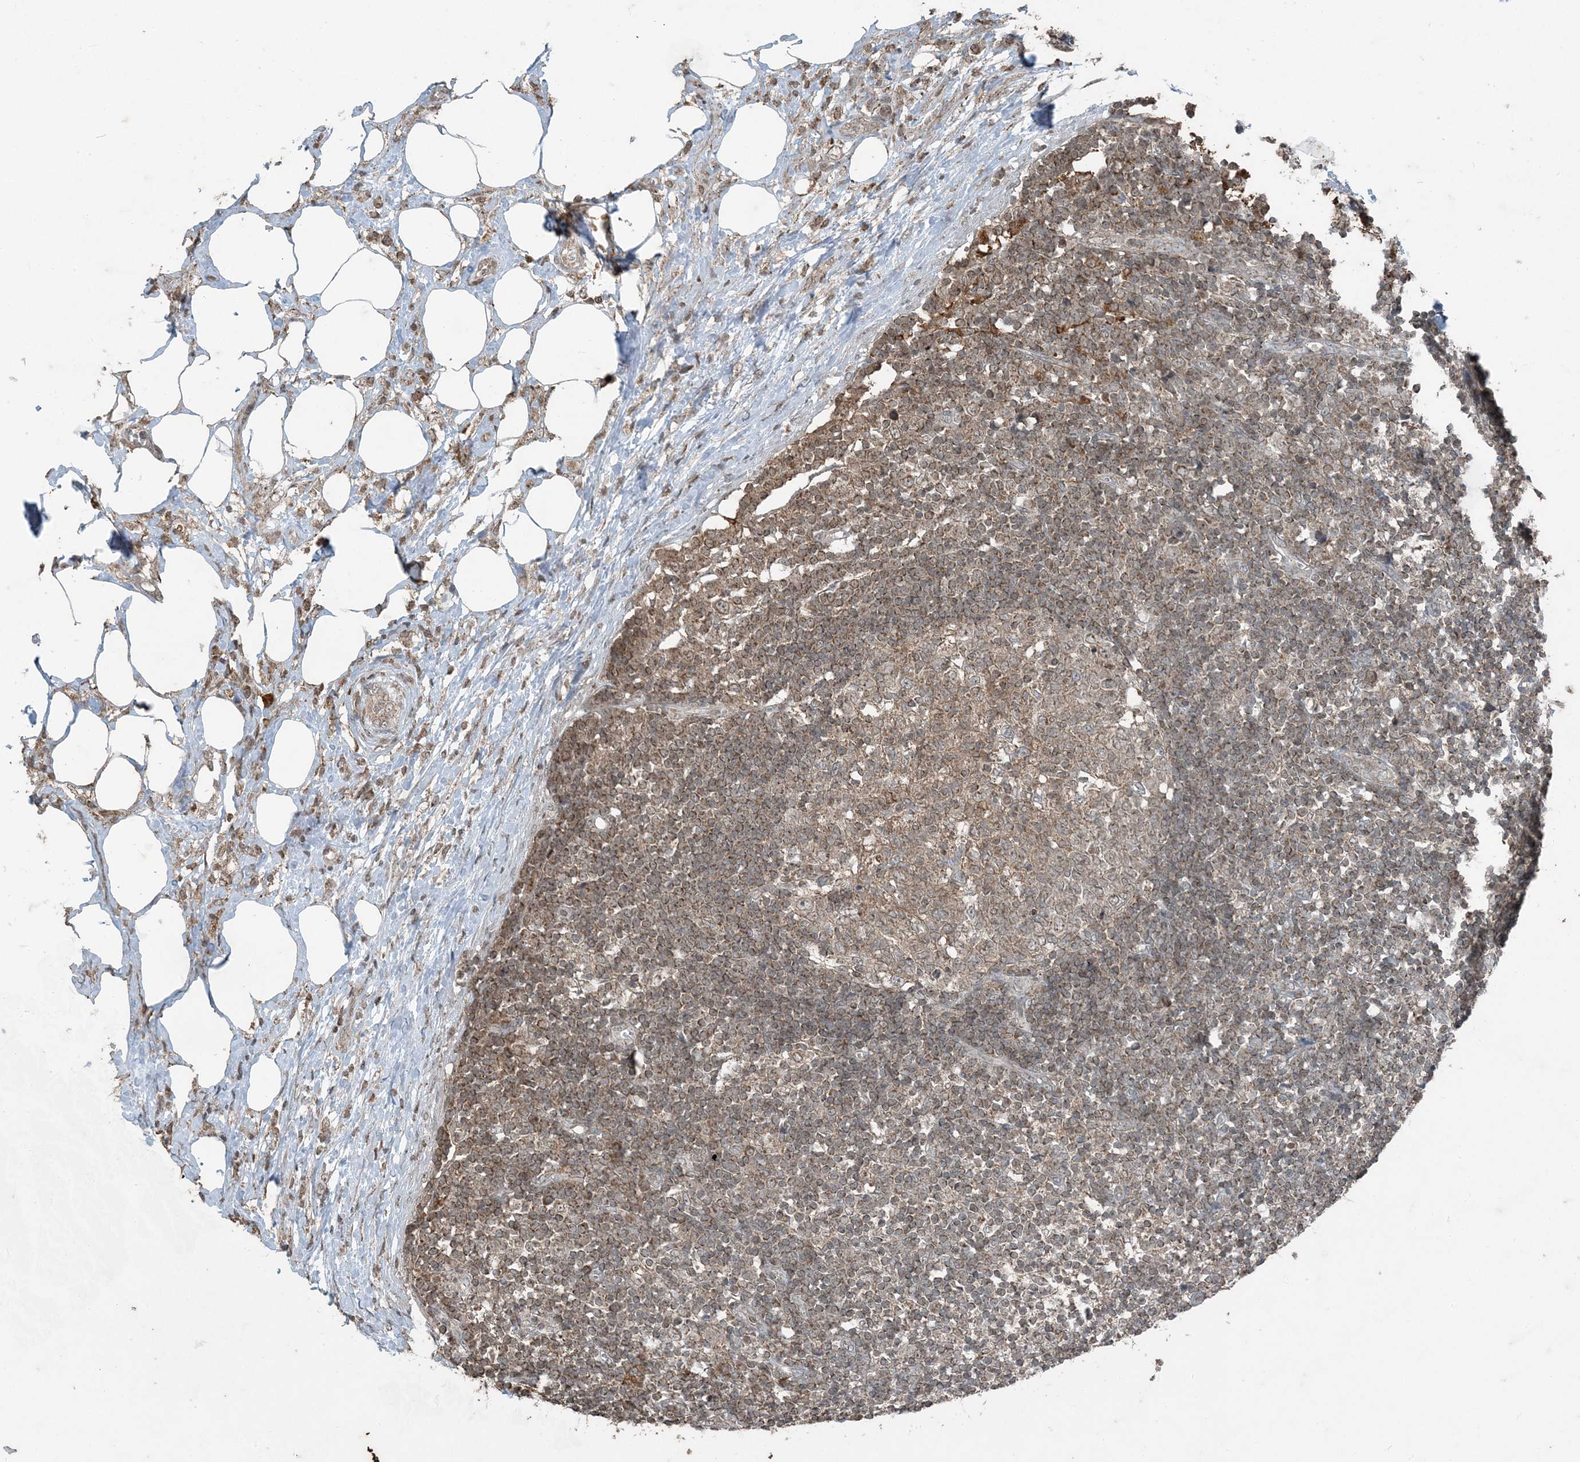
{"staining": {"intensity": "moderate", "quantity": ">75%", "location": "cytoplasmic/membranous"}, "tissue": "lymph node", "cell_type": "Germinal center cells", "image_type": "normal", "snomed": [{"axis": "morphology", "description": "Normal tissue, NOS"}, {"axis": "morphology", "description": "Squamous cell carcinoma, metastatic, NOS"}, {"axis": "topography", "description": "Lymph node"}], "caption": "Immunohistochemistry (IHC) histopathology image of unremarkable lymph node: human lymph node stained using IHC reveals medium levels of moderate protein expression localized specifically in the cytoplasmic/membranous of germinal center cells, appearing as a cytoplasmic/membranous brown color.", "gene": "GNL1", "patient": {"sex": "male", "age": 73}}